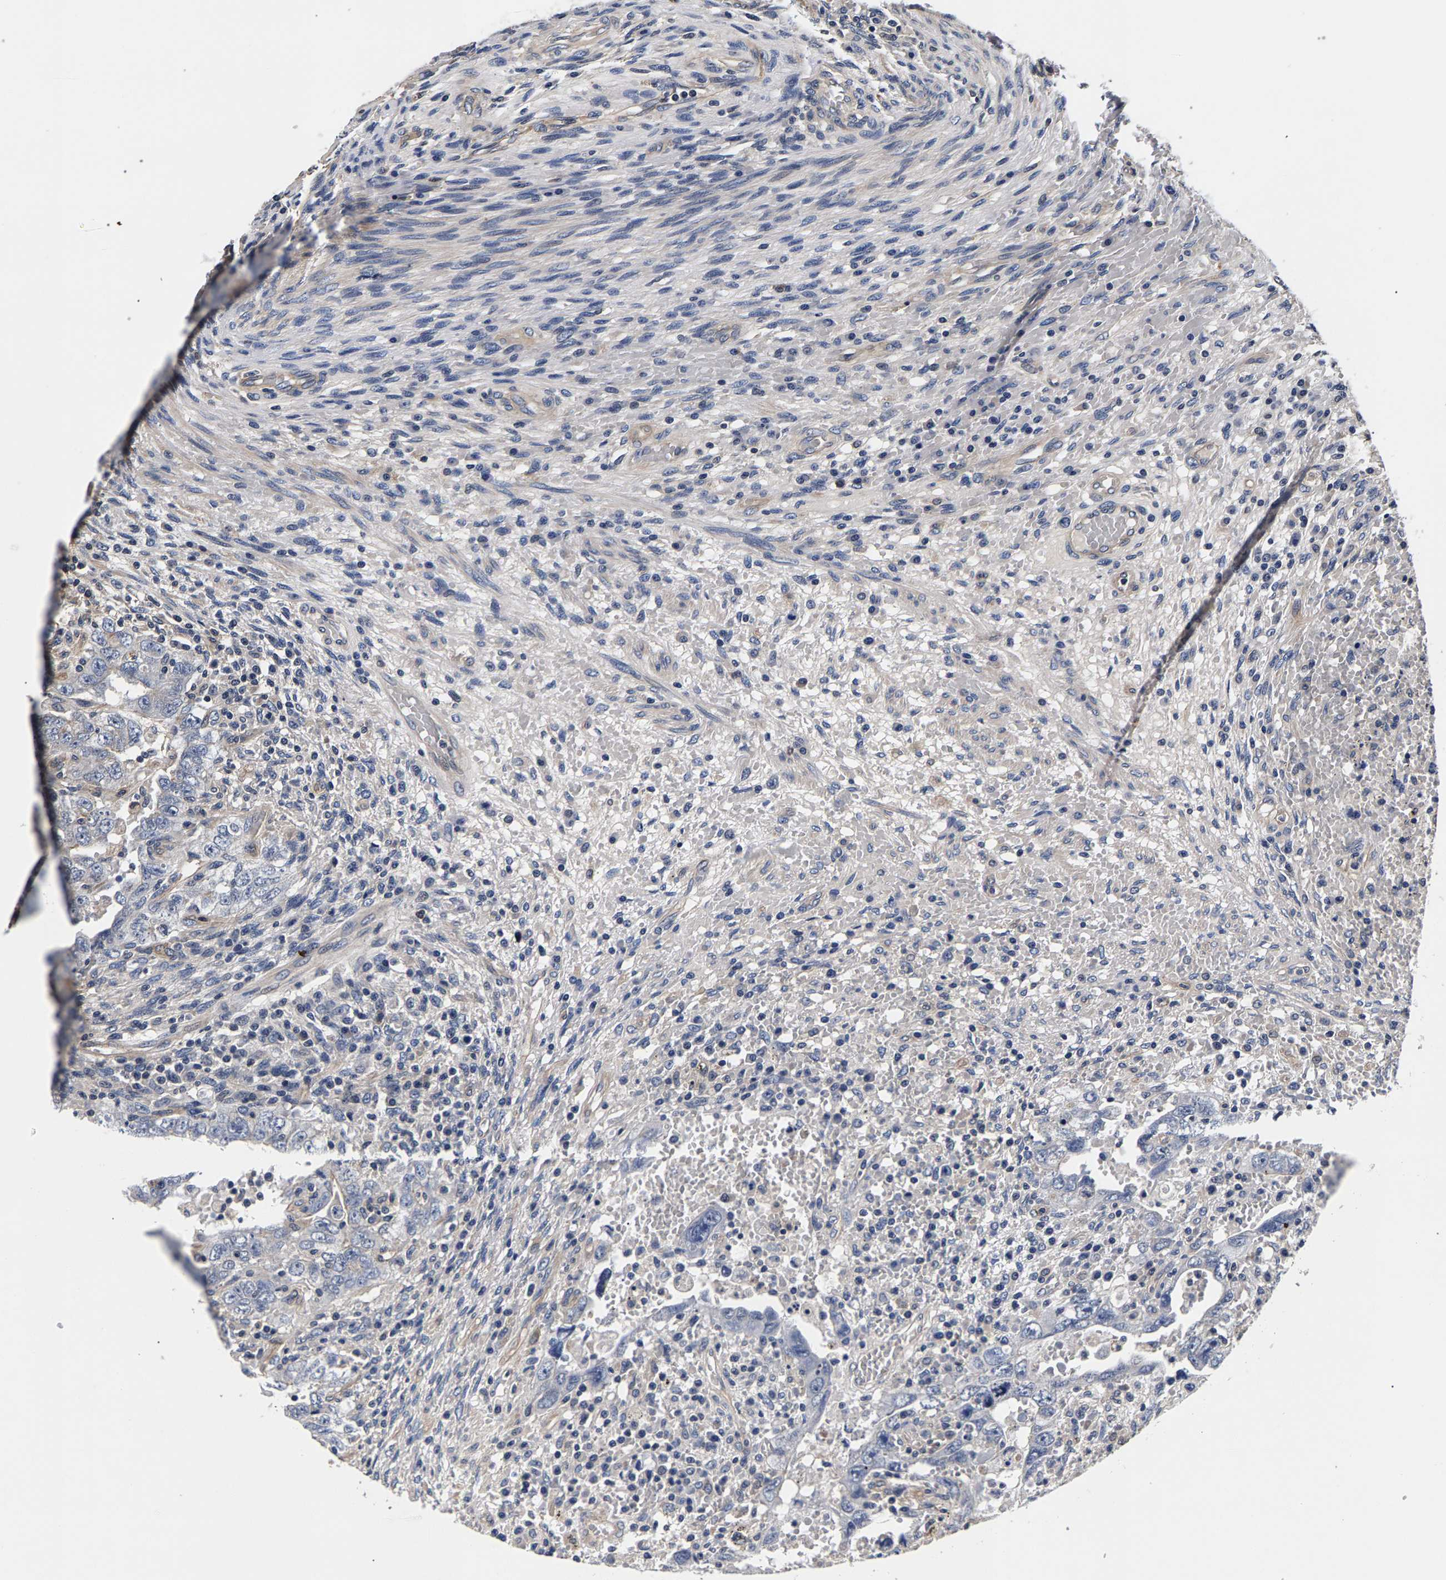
{"staining": {"intensity": "negative", "quantity": "none", "location": "none"}, "tissue": "testis cancer", "cell_type": "Tumor cells", "image_type": "cancer", "snomed": [{"axis": "morphology", "description": "Carcinoma, Embryonal, NOS"}, {"axis": "topography", "description": "Testis"}], "caption": "The photomicrograph displays no staining of tumor cells in testis cancer (embryonal carcinoma).", "gene": "MARCHF7", "patient": {"sex": "male", "age": 26}}